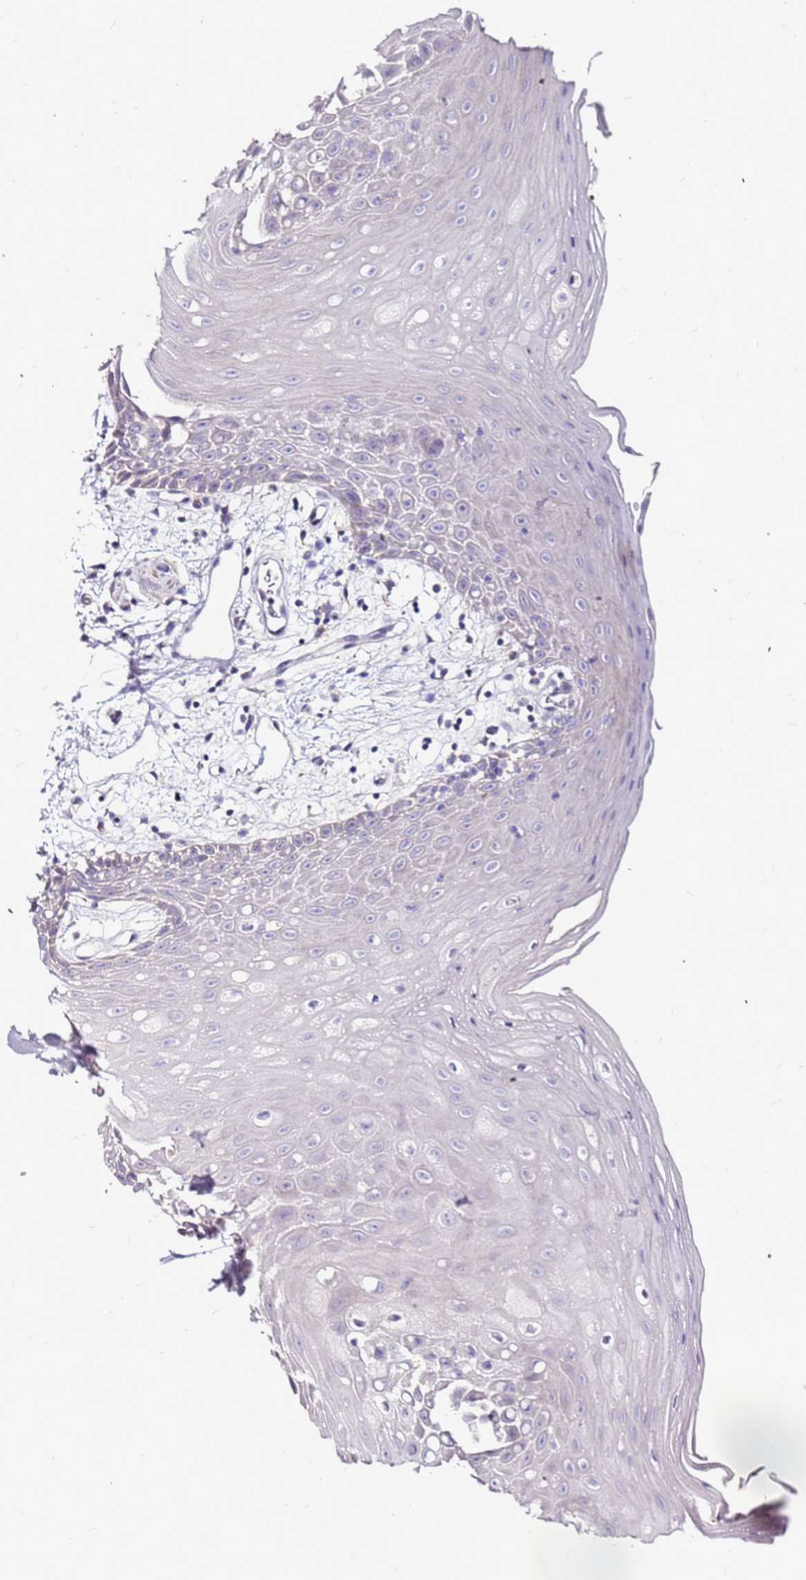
{"staining": {"intensity": "negative", "quantity": "none", "location": "none"}, "tissue": "oral mucosa", "cell_type": "Squamous epithelial cells", "image_type": "normal", "snomed": [{"axis": "morphology", "description": "Normal tissue, NOS"}, {"axis": "topography", "description": "Oral tissue"}, {"axis": "topography", "description": "Tounge, NOS"}], "caption": "The histopathology image demonstrates no staining of squamous epithelial cells in unremarkable oral mucosa.", "gene": "SLC44A3", "patient": {"sex": "female", "age": 59}}